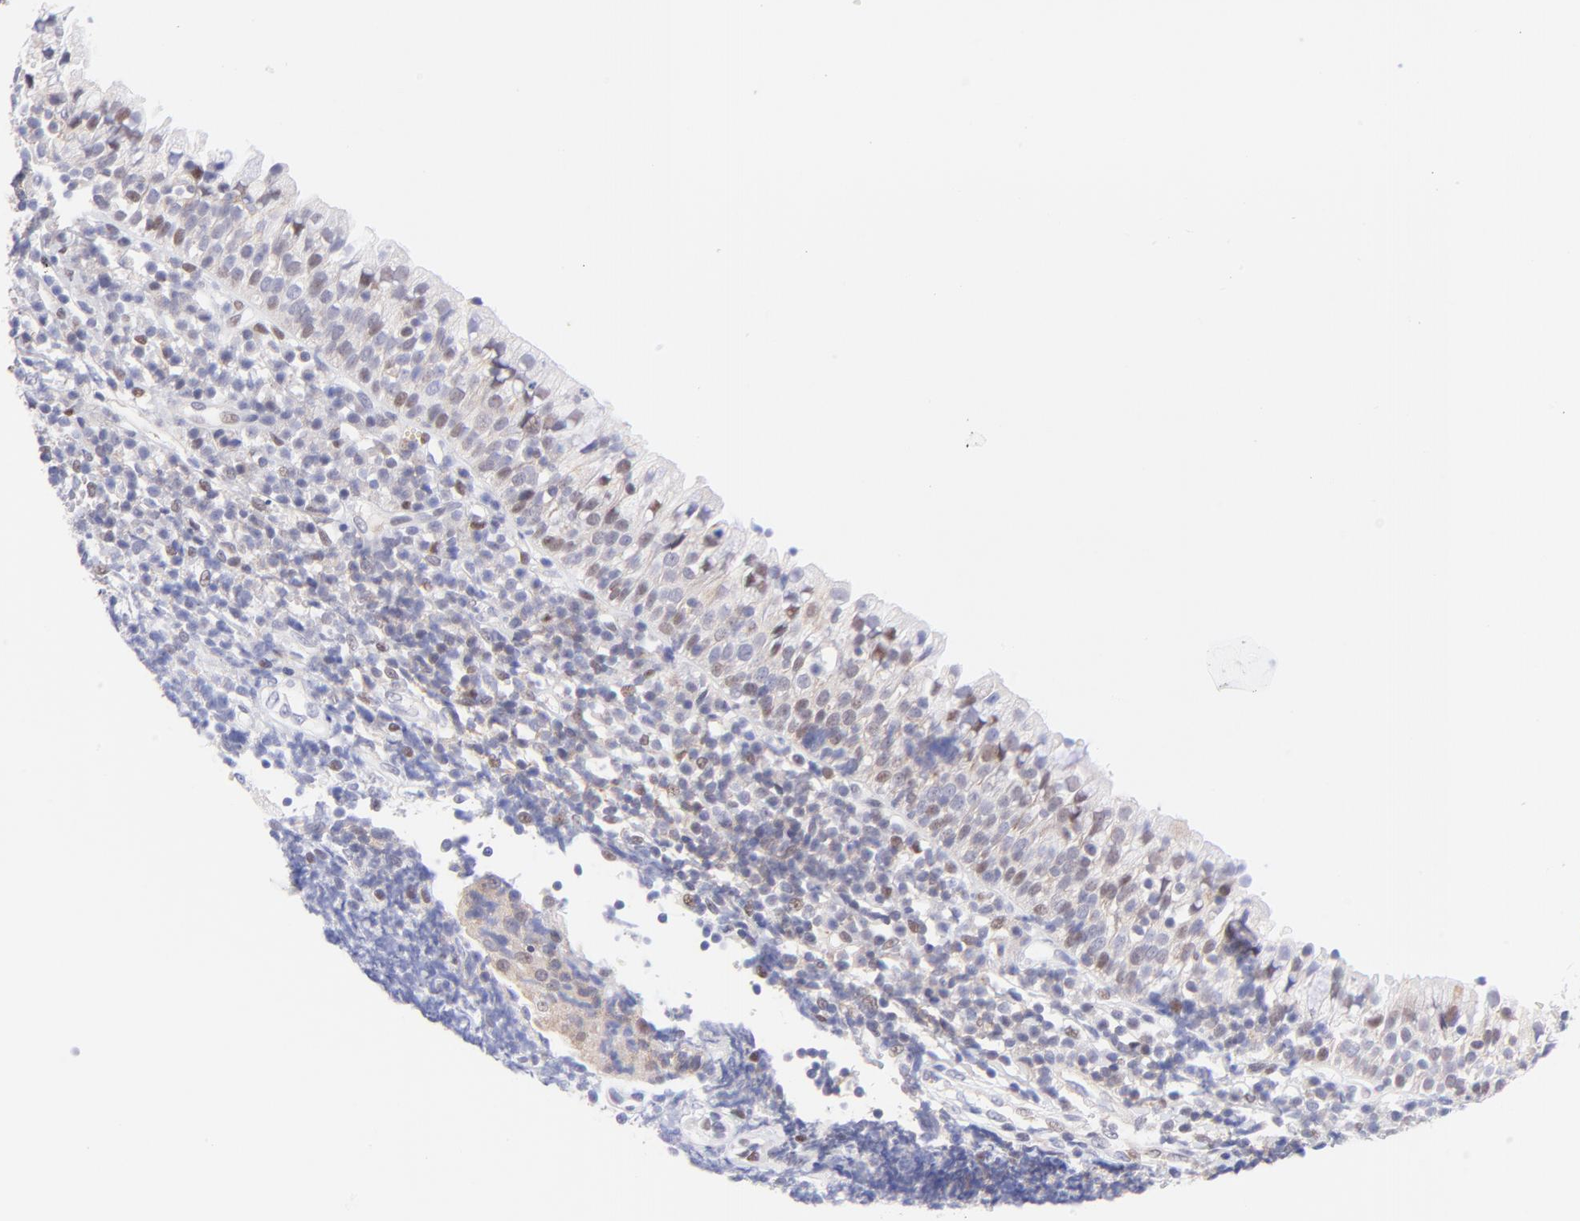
{"staining": {"intensity": "weak", "quantity": "<25%", "location": "nuclear"}, "tissue": "tonsil", "cell_type": "Germinal center cells", "image_type": "normal", "snomed": [{"axis": "morphology", "description": "Normal tissue, NOS"}, {"axis": "topography", "description": "Tonsil"}], "caption": "This photomicrograph is of unremarkable tonsil stained with immunohistochemistry to label a protein in brown with the nuclei are counter-stained blue. There is no positivity in germinal center cells.", "gene": "PBDC1", "patient": {"sex": "female", "age": 40}}